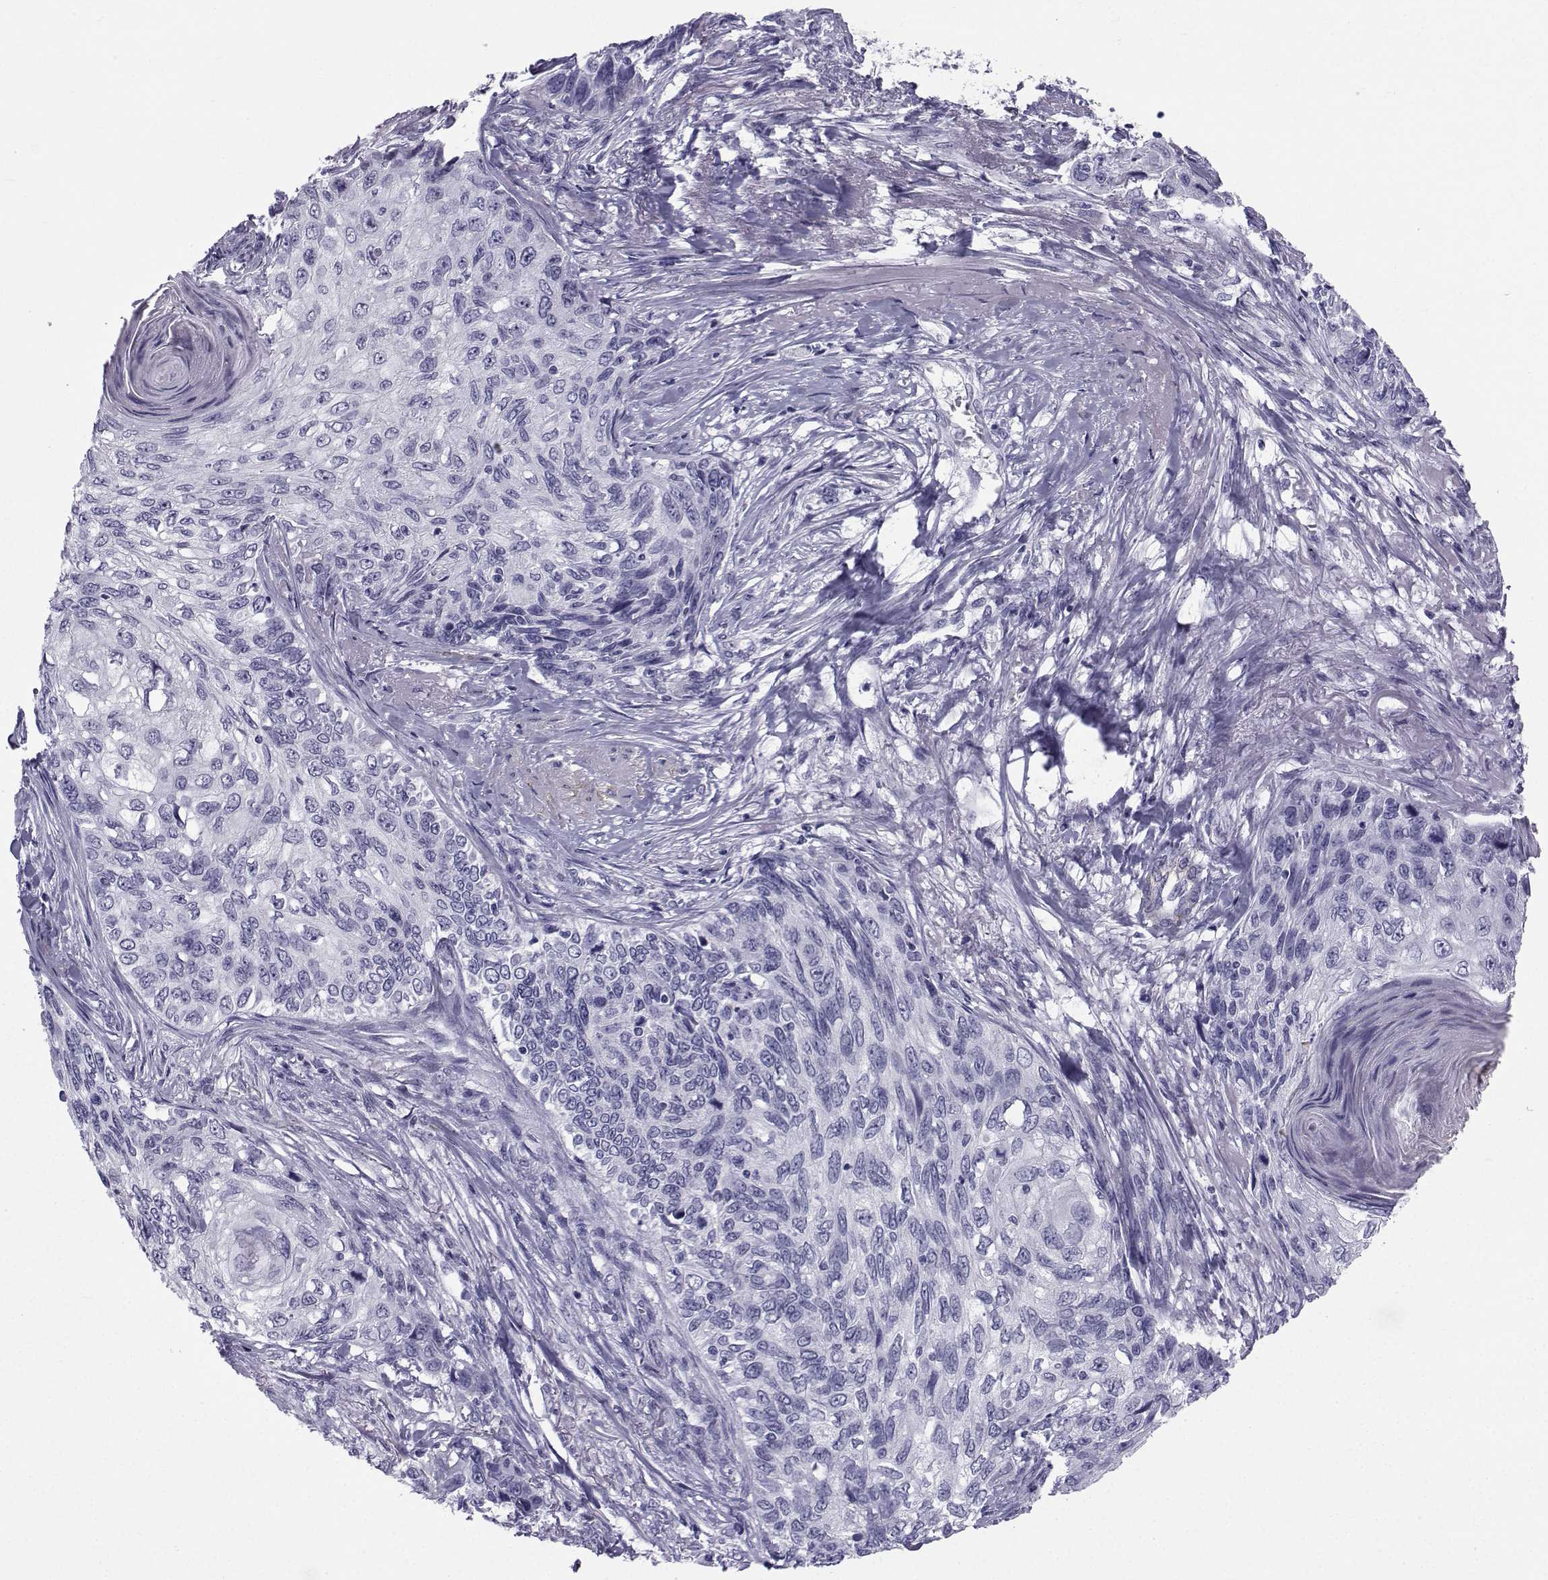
{"staining": {"intensity": "negative", "quantity": "none", "location": "none"}, "tissue": "skin cancer", "cell_type": "Tumor cells", "image_type": "cancer", "snomed": [{"axis": "morphology", "description": "Squamous cell carcinoma, NOS"}, {"axis": "topography", "description": "Skin"}], "caption": "Human skin cancer stained for a protein using immunohistochemistry (IHC) shows no positivity in tumor cells.", "gene": "SPANXD", "patient": {"sex": "male", "age": 92}}